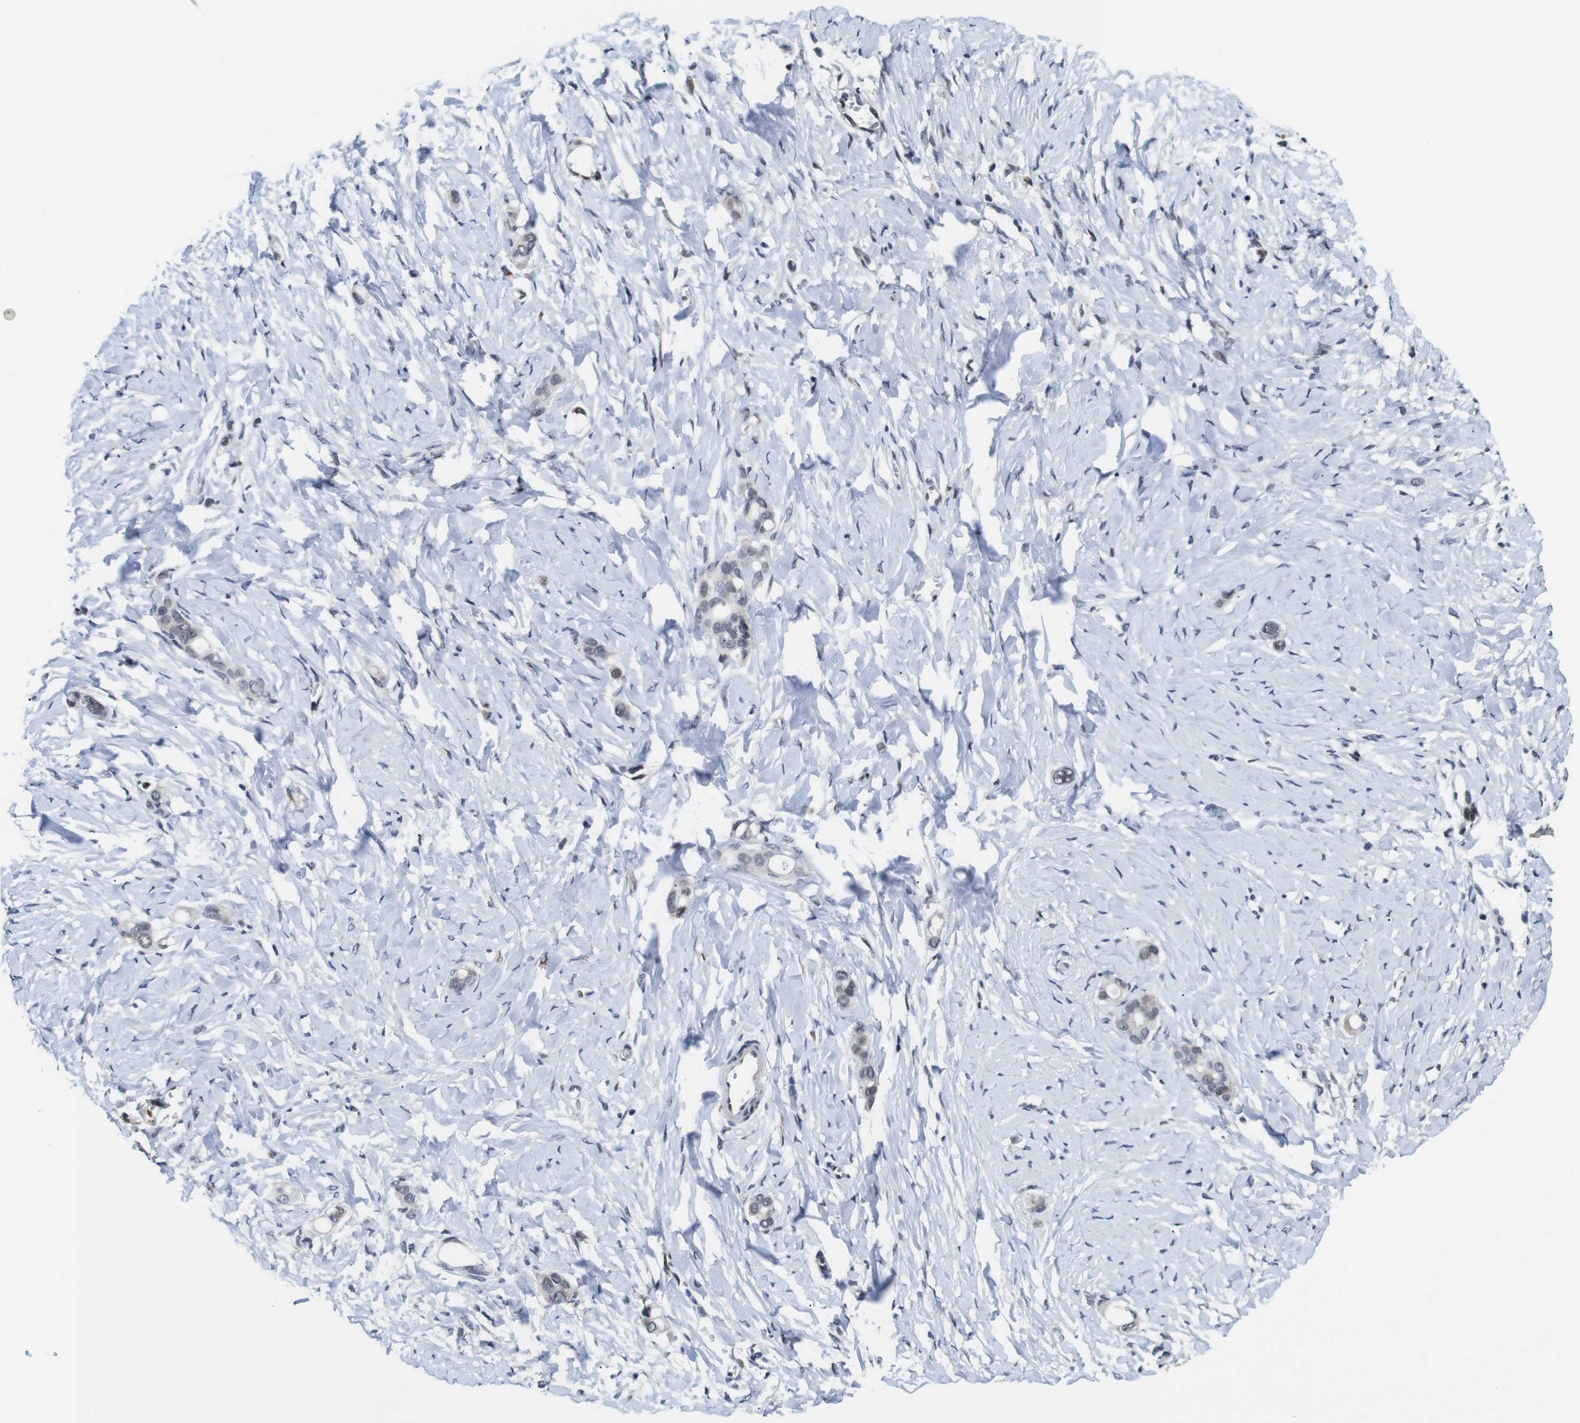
{"staining": {"intensity": "weak", "quantity": "<25%", "location": "nuclear"}, "tissue": "stomach cancer", "cell_type": "Tumor cells", "image_type": "cancer", "snomed": [{"axis": "morphology", "description": "Adenocarcinoma, NOS"}, {"axis": "topography", "description": "Stomach"}], "caption": "IHC histopathology image of stomach cancer (adenocarcinoma) stained for a protein (brown), which reveals no staining in tumor cells.", "gene": "EIF4G1", "patient": {"sex": "female", "age": 75}}